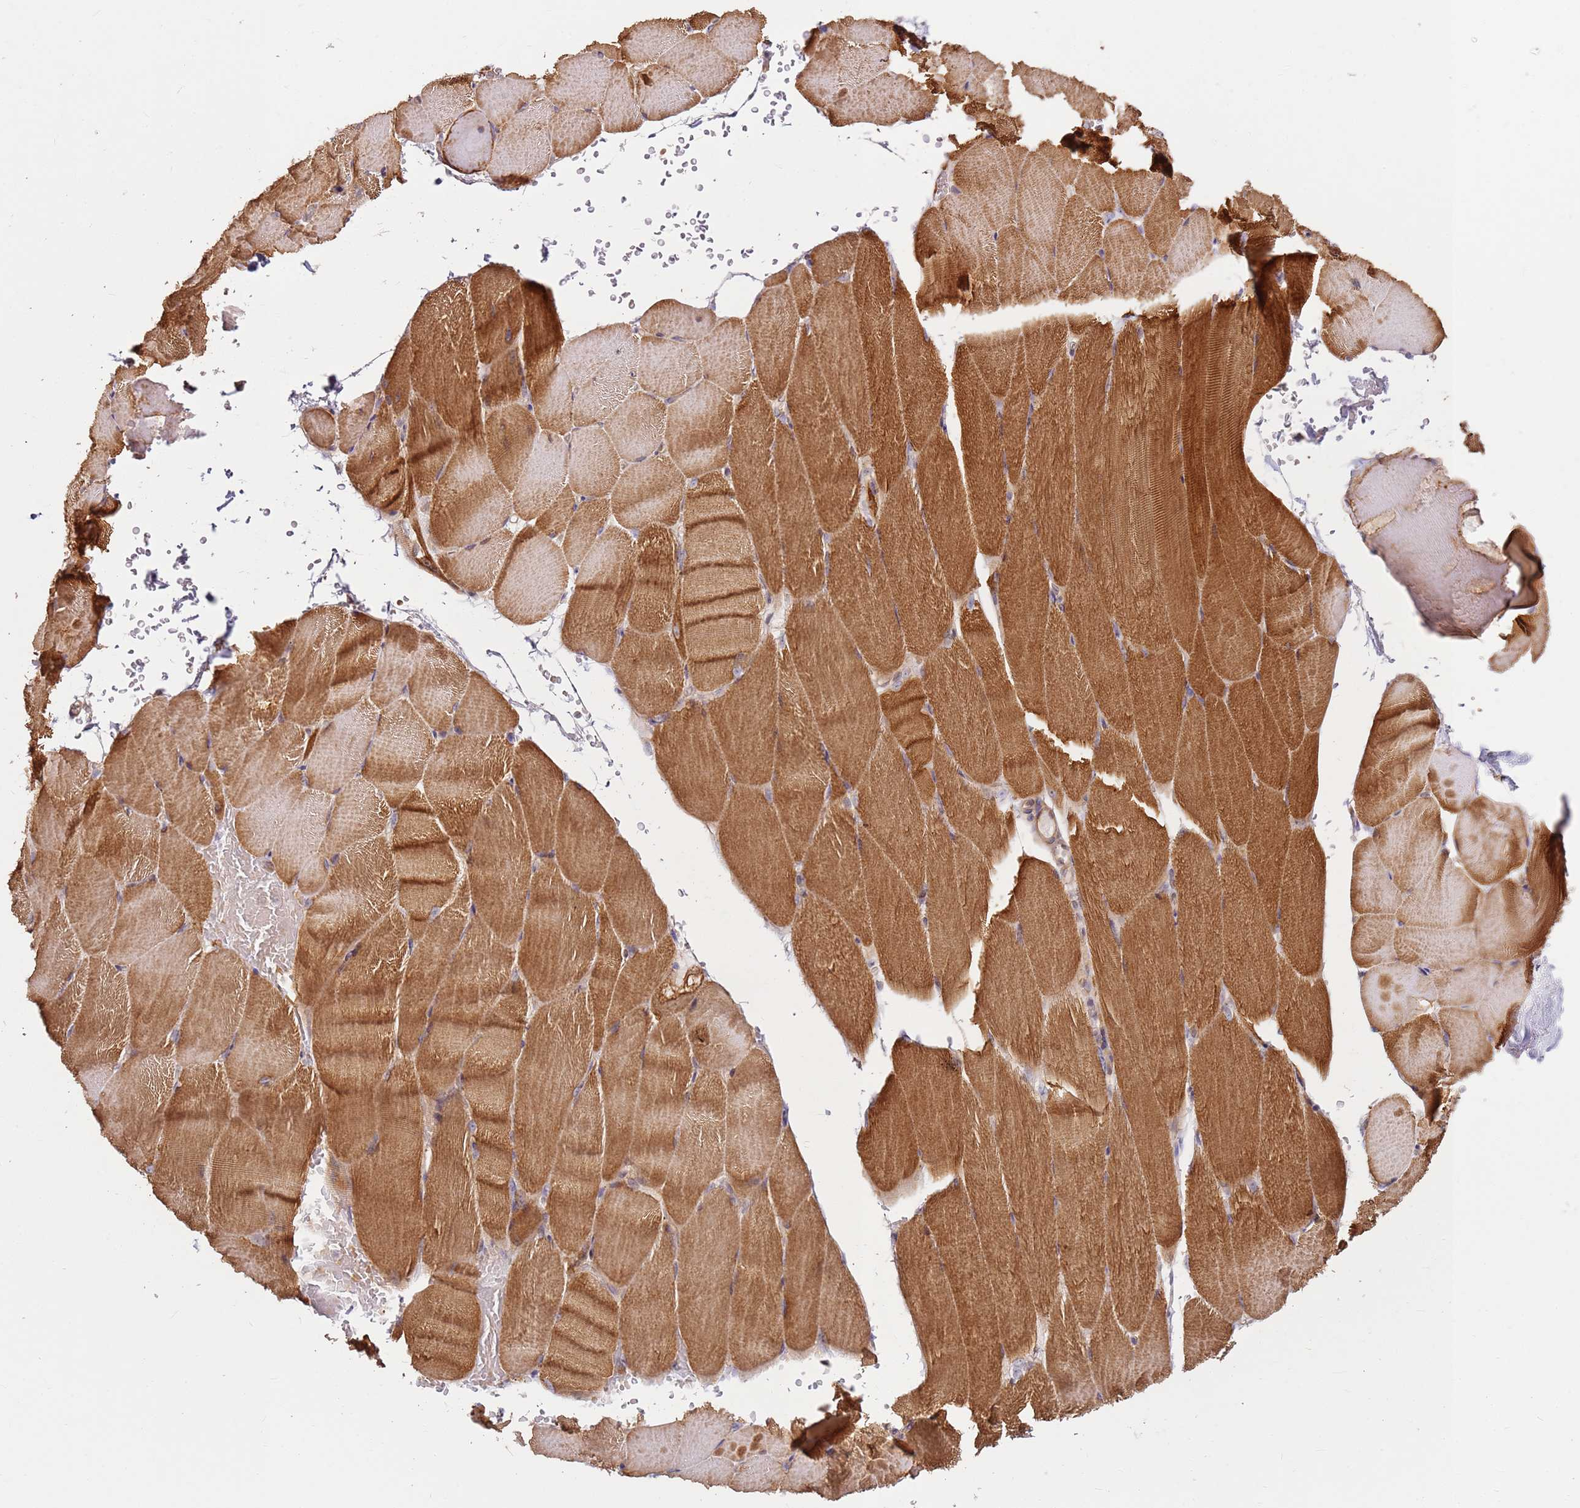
{"staining": {"intensity": "moderate", "quantity": ">75%", "location": "cytoplasmic/membranous"}, "tissue": "skeletal muscle", "cell_type": "Myocytes", "image_type": "normal", "snomed": [{"axis": "morphology", "description": "Normal tissue, NOS"}, {"axis": "topography", "description": "Skeletal muscle"}, {"axis": "topography", "description": "Parathyroid gland"}], "caption": "Brown immunohistochemical staining in benign skeletal muscle reveals moderate cytoplasmic/membranous expression in about >75% of myocytes.", "gene": "RPS3A", "patient": {"sex": "female", "age": 37}}